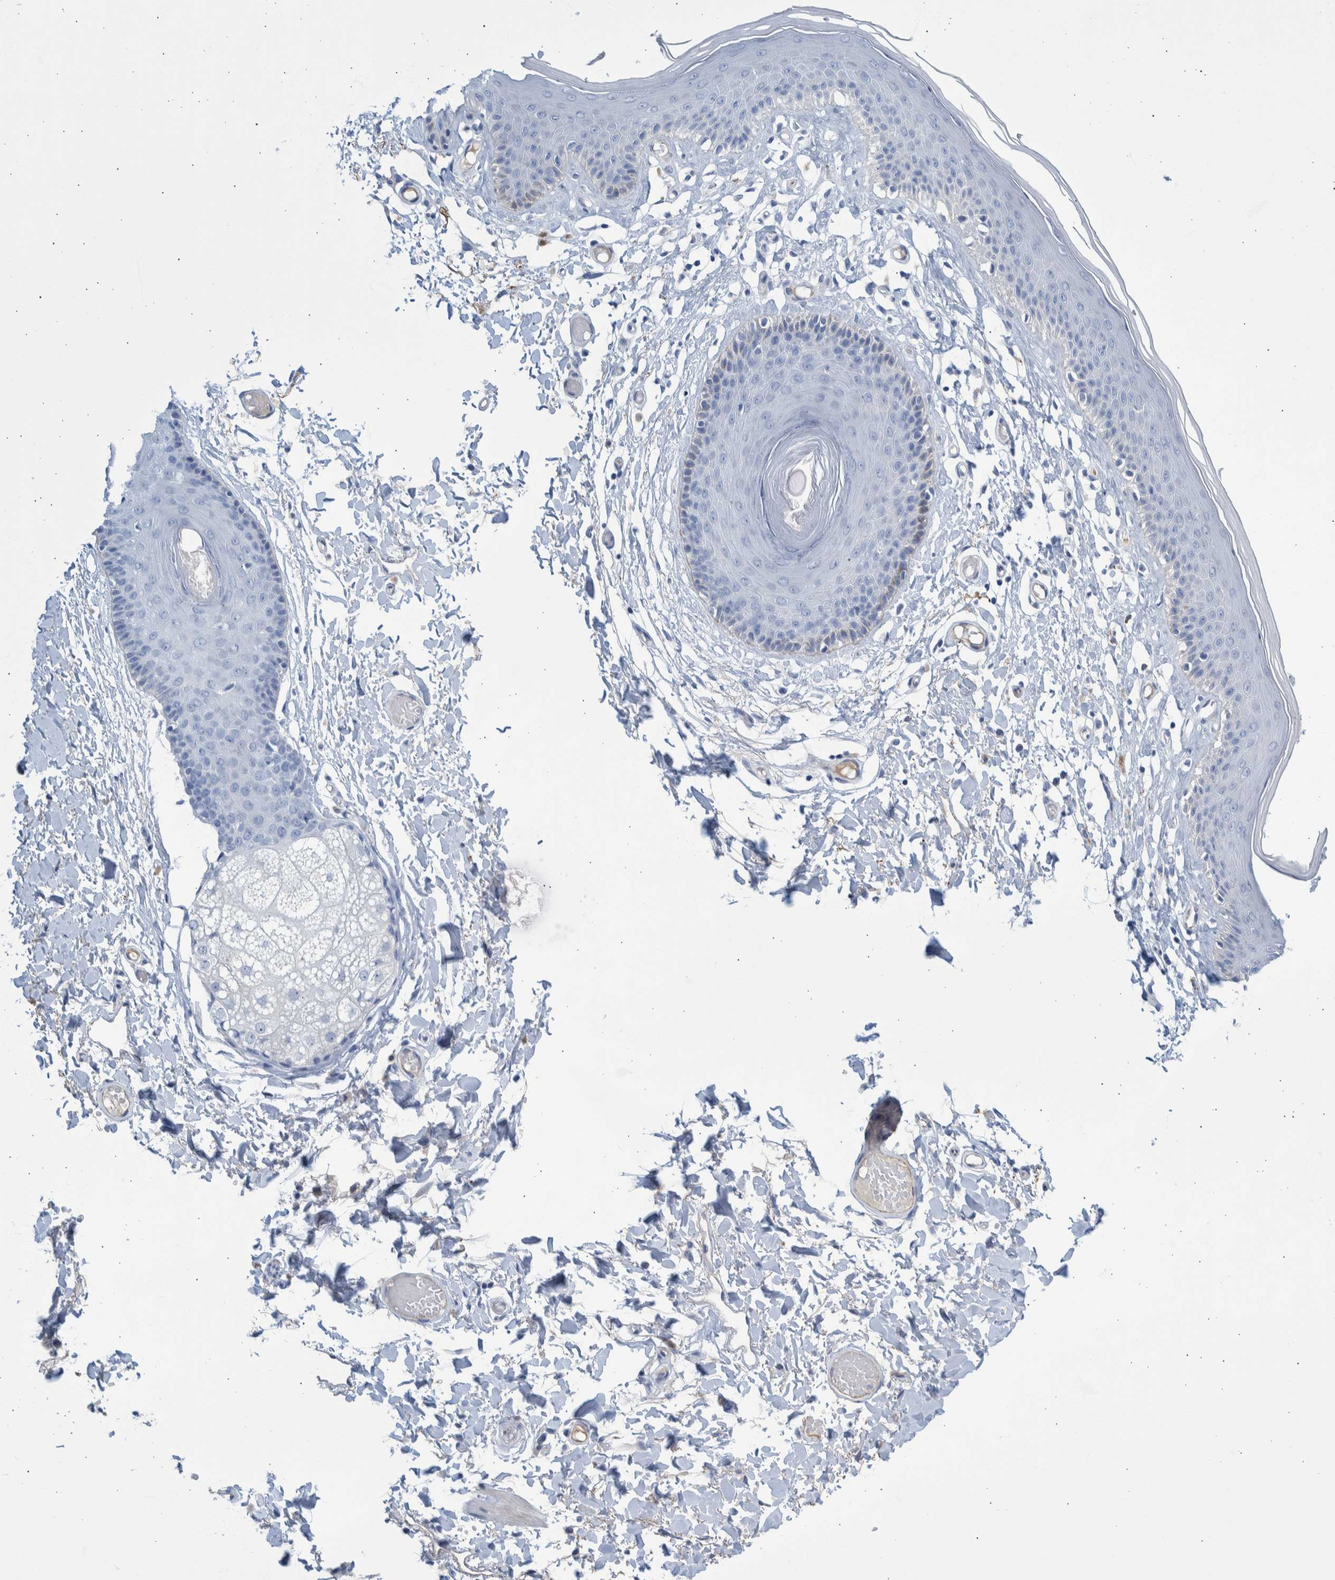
{"staining": {"intensity": "weak", "quantity": "<25%", "location": "cytoplasmic/membranous"}, "tissue": "skin", "cell_type": "Epidermal cells", "image_type": "normal", "snomed": [{"axis": "morphology", "description": "Normal tissue, NOS"}, {"axis": "topography", "description": "Vulva"}], "caption": "High power microscopy photomicrograph of an immunohistochemistry (IHC) image of normal skin, revealing no significant positivity in epidermal cells.", "gene": "SLC34A3", "patient": {"sex": "female", "age": 73}}